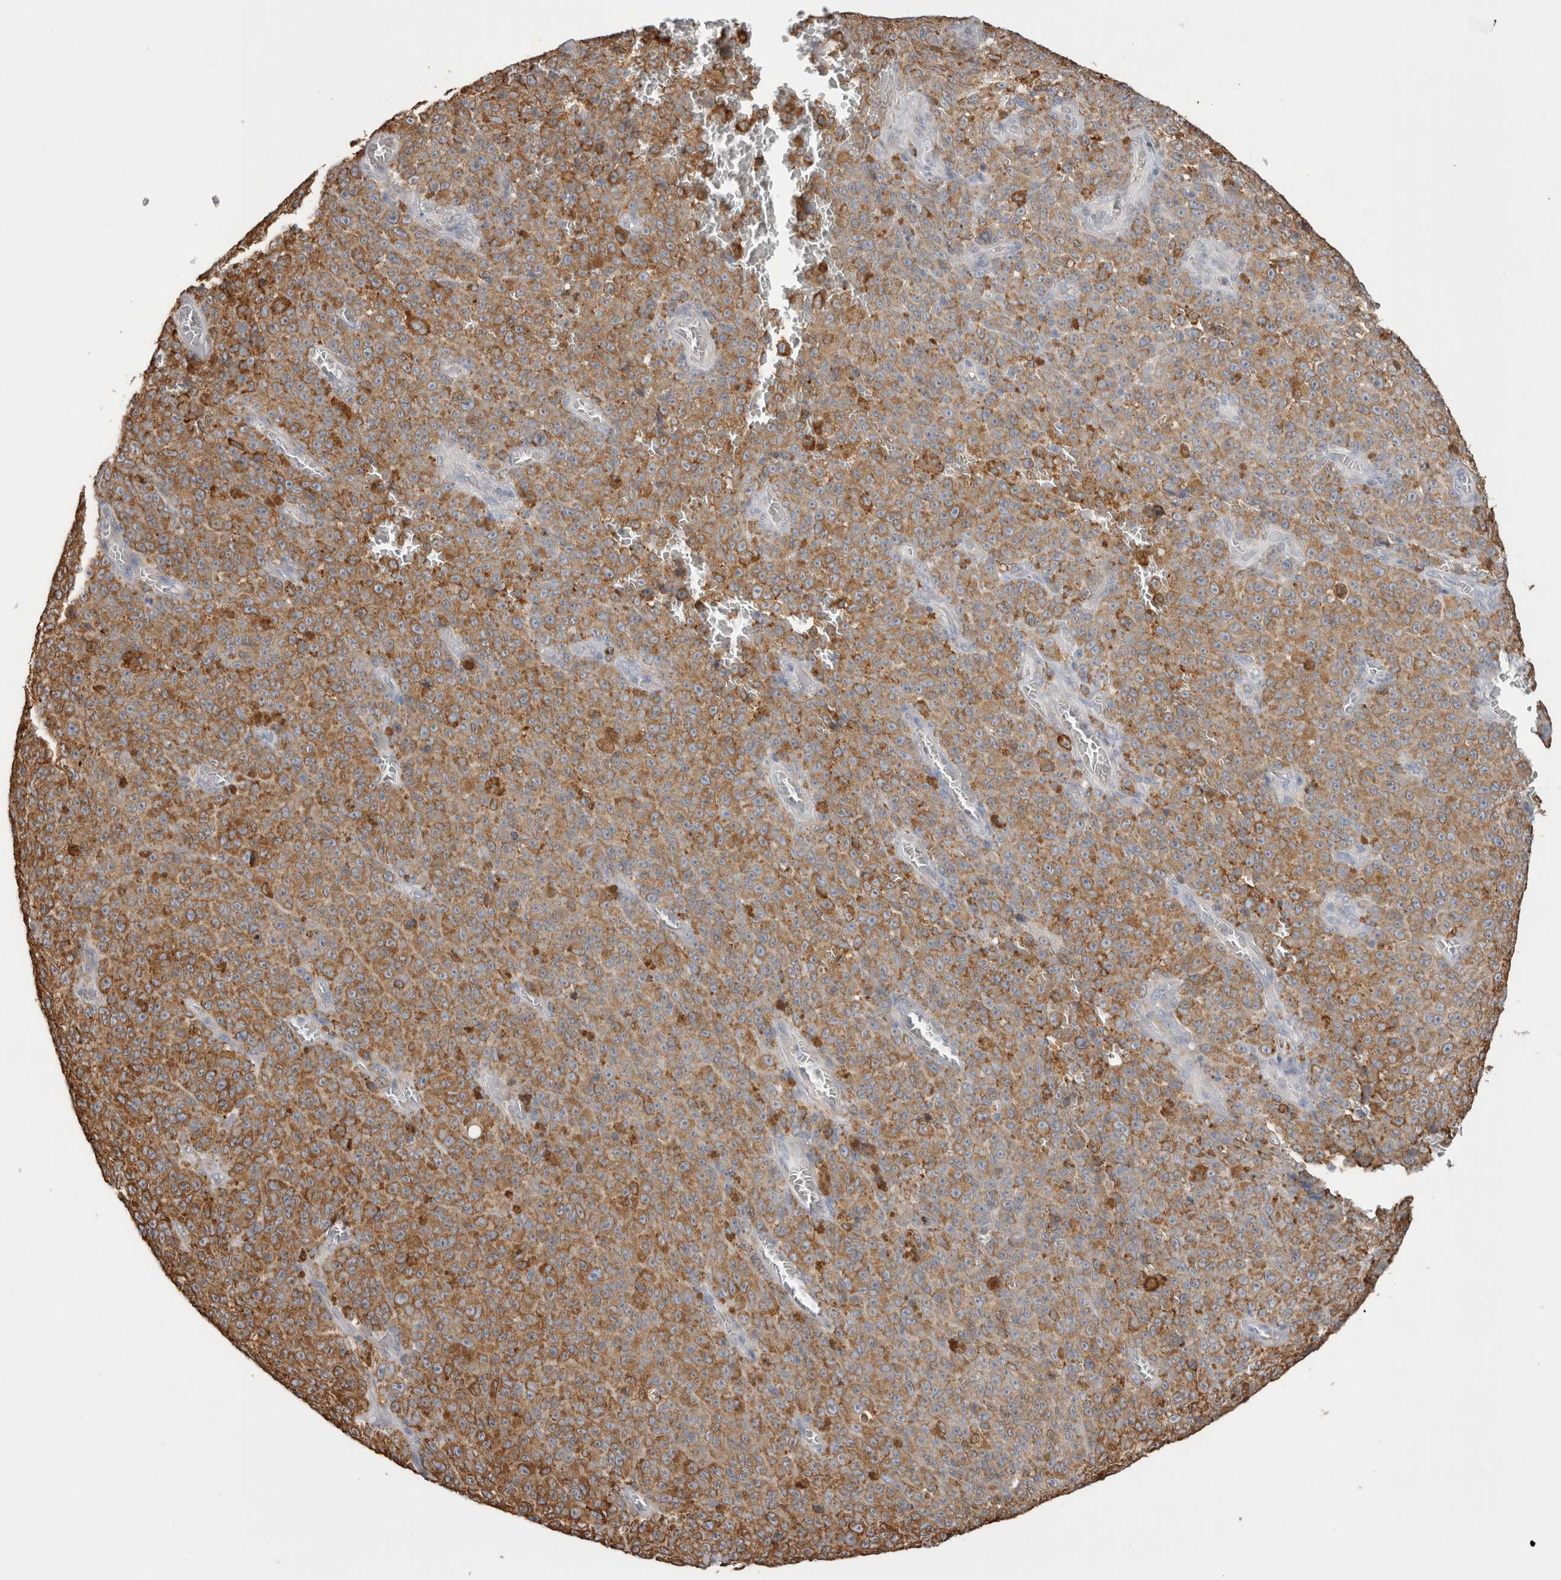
{"staining": {"intensity": "moderate", "quantity": ">75%", "location": "cytoplasmic/membranous"}, "tissue": "melanoma", "cell_type": "Tumor cells", "image_type": "cancer", "snomed": [{"axis": "morphology", "description": "Malignant melanoma, NOS"}, {"axis": "topography", "description": "Skin"}], "caption": "Moderate cytoplasmic/membranous positivity is identified in approximately >75% of tumor cells in melanoma. (Brightfield microscopy of DAB IHC at high magnification).", "gene": "LRPAP1", "patient": {"sex": "female", "age": 82}}